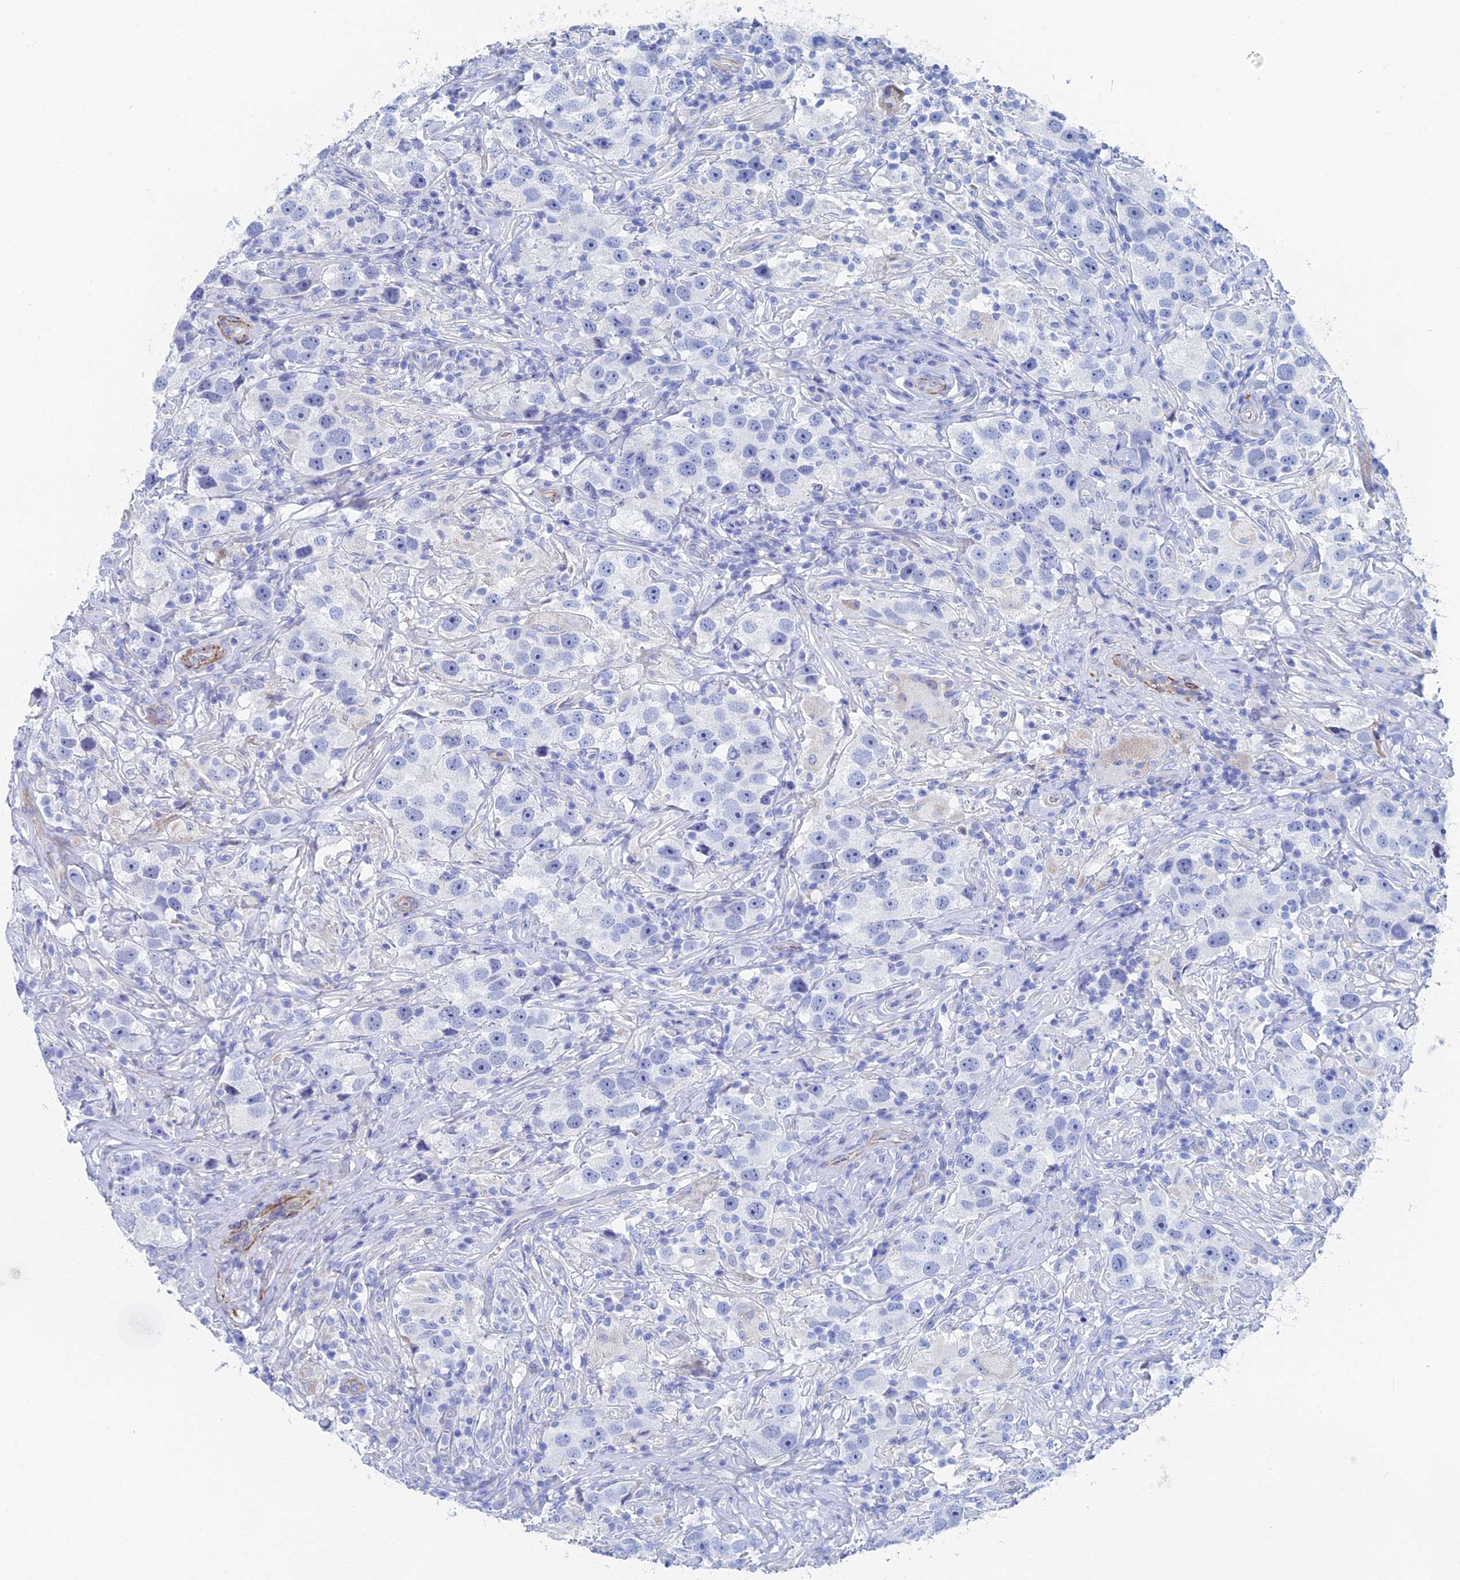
{"staining": {"intensity": "negative", "quantity": "none", "location": "none"}, "tissue": "testis cancer", "cell_type": "Tumor cells", "image_type": "cancer", "snomed": [{"axis": "morphology", "description": "Seminoma, NOS"}, {"axis": "topography", "description": "Testis"}], "caption": "Immunohistochemical staining of seminoma (testis) demonstrates no significant staining in tumor cells.", "gene": "KCNK18", "patient": {"sex": "male", "age": 49}}